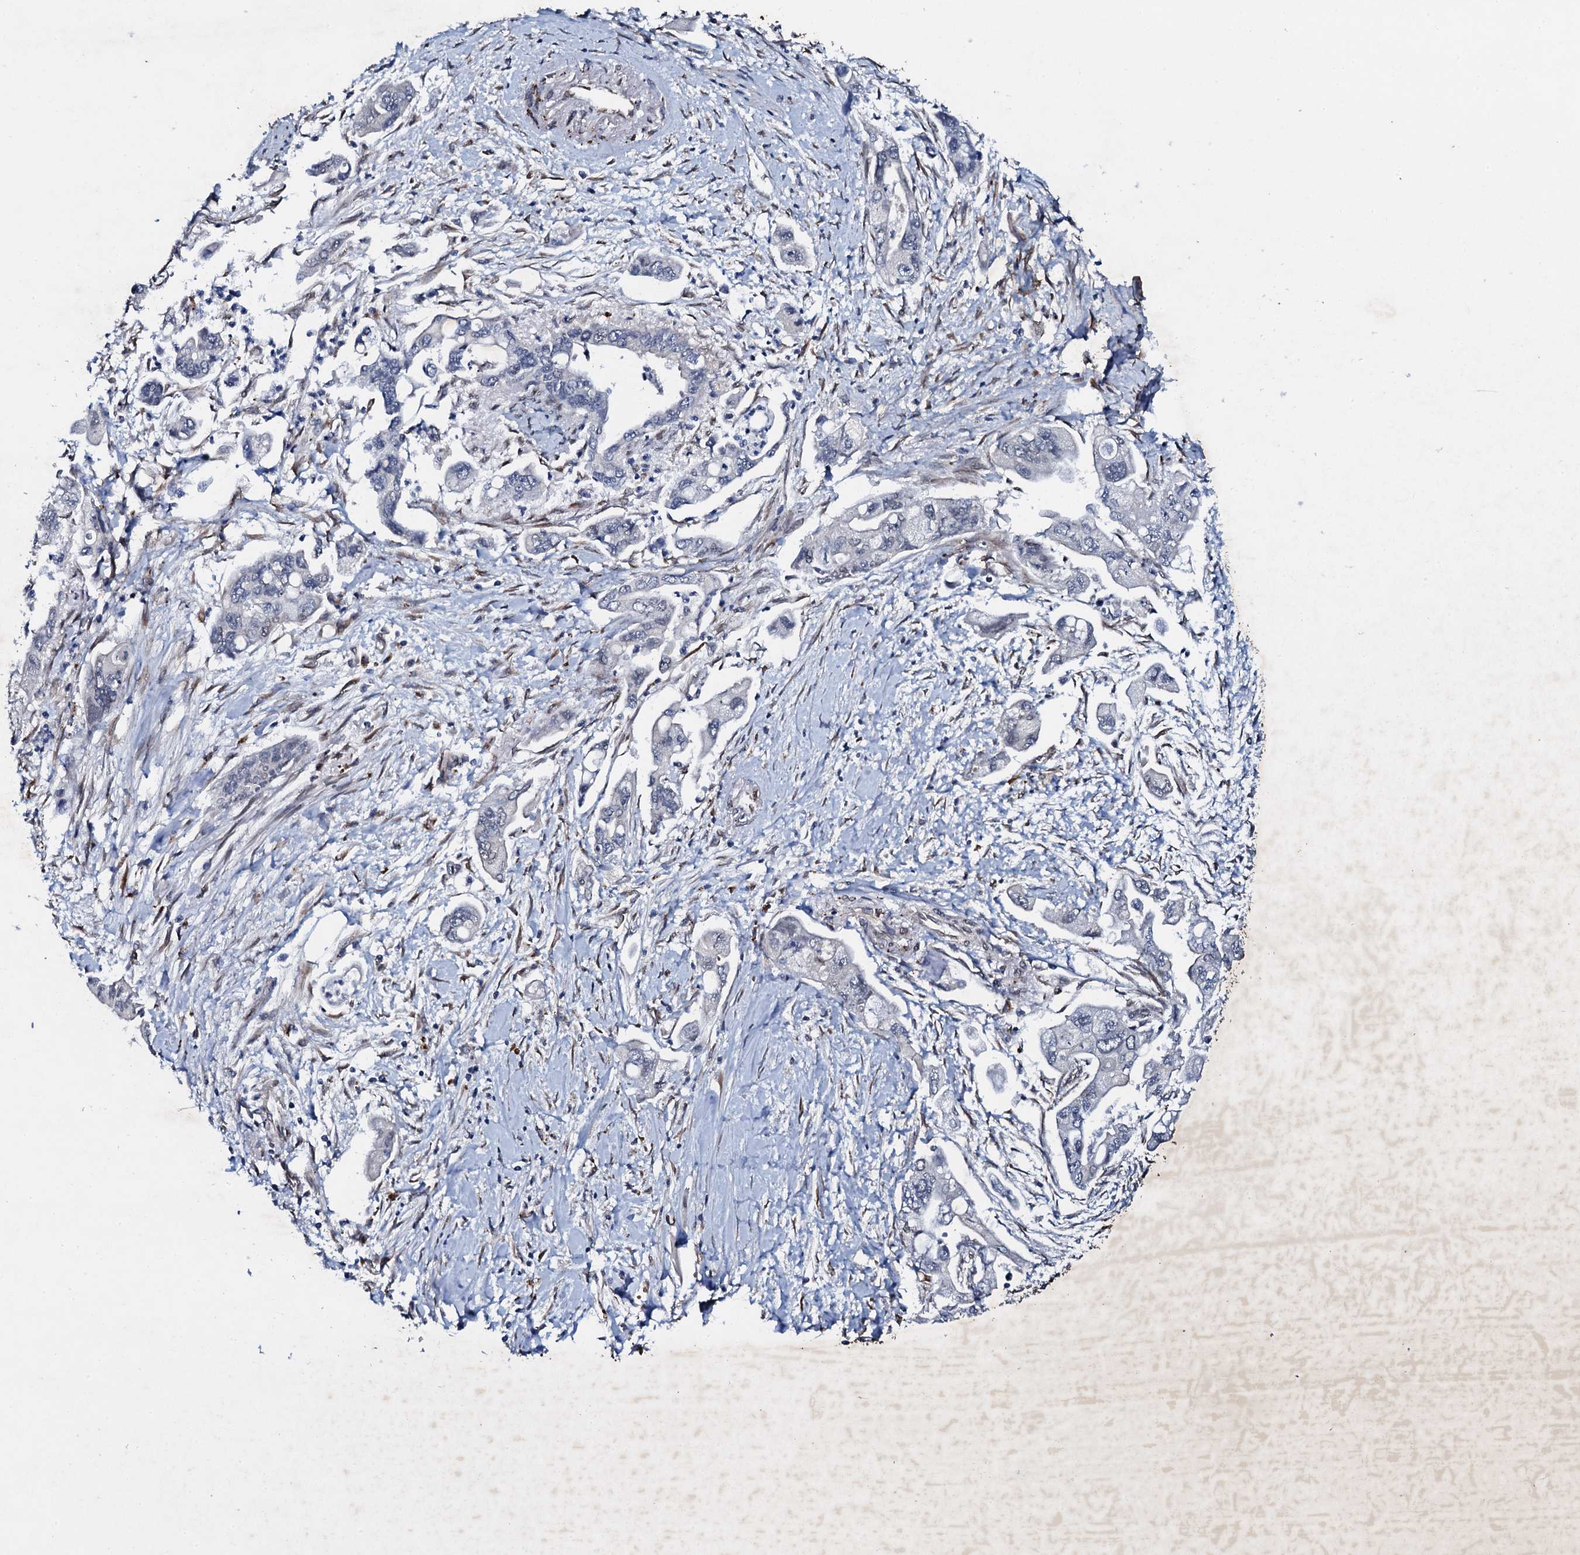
{"staining": {"intensity": "negative", "quantity": "none", "location": "none"}, "tissue": "pancreatic cancer", "cell_type": "Tumor cells", "image_type": "cancer", "snomed": [{"axis": "morphology", "description": "Adenocarcinoma, NOS"}, {"axis": "topography", "description": "Pancreas"}], "caption": "DAB immunohistochemical staining of pancreatic cancer (adenocarcinoma) demonstrates no significant staining in tumor cells. (Immunohistochemistry, brightfield microscopy, high magnification).", "gene": "ADAMTS10", "patient": {"sex": "male", "age": 70}}